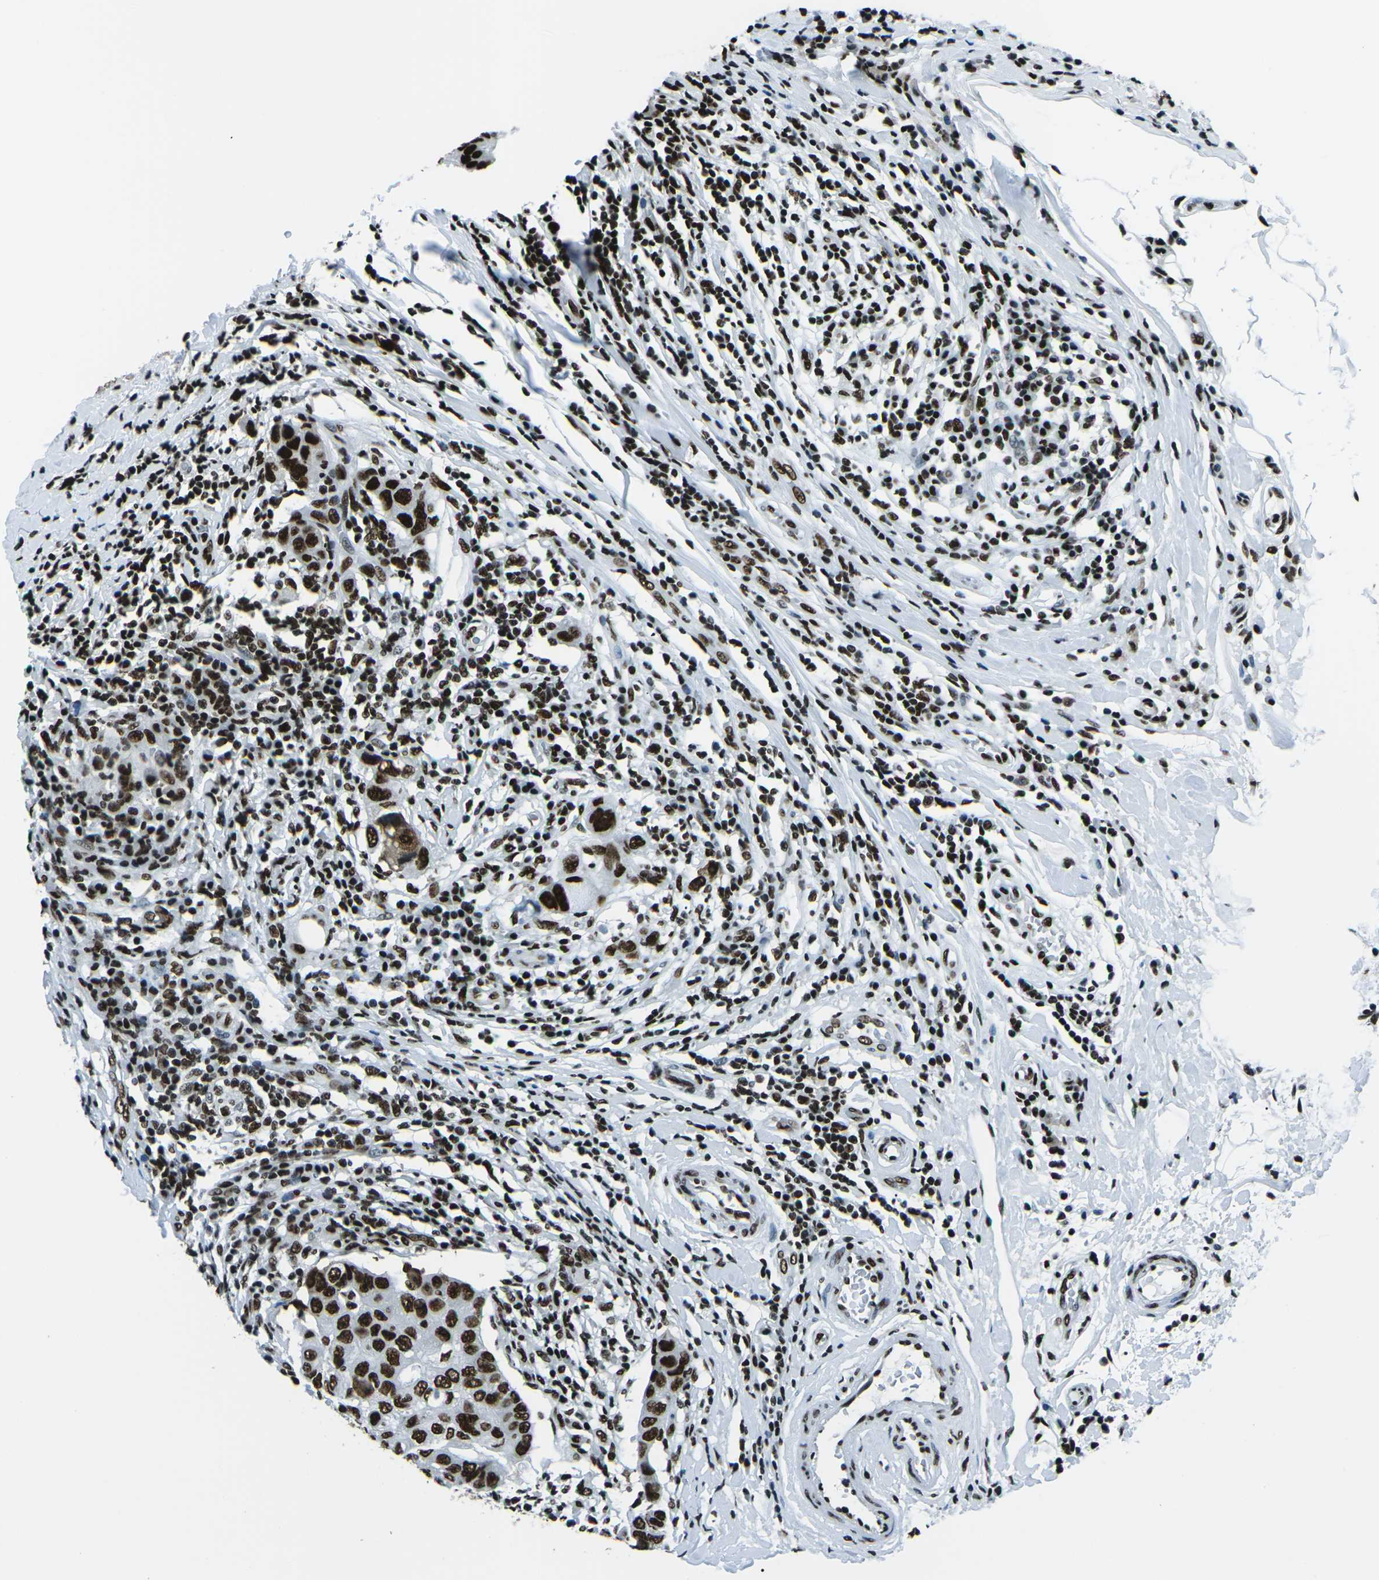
{"staining": {"intensity": "strong", "quantity": ">75%", "location": "nuclear"}, "tissue": "breast cancer", "cell_type": "Tumor cells", "image_type": "cancer", "snomed": [{"axis": "morphology", "description": "Duct carcinoma"}, {"axis": "topography", "description": "Breast"}], "caption": "A brown stain labels strong nuclear expression of a protein in human breast invasive ductal carcinoma tumor cells.", "gene": "HNRNPL", "patient": {"sex": "female", "age": 27}}